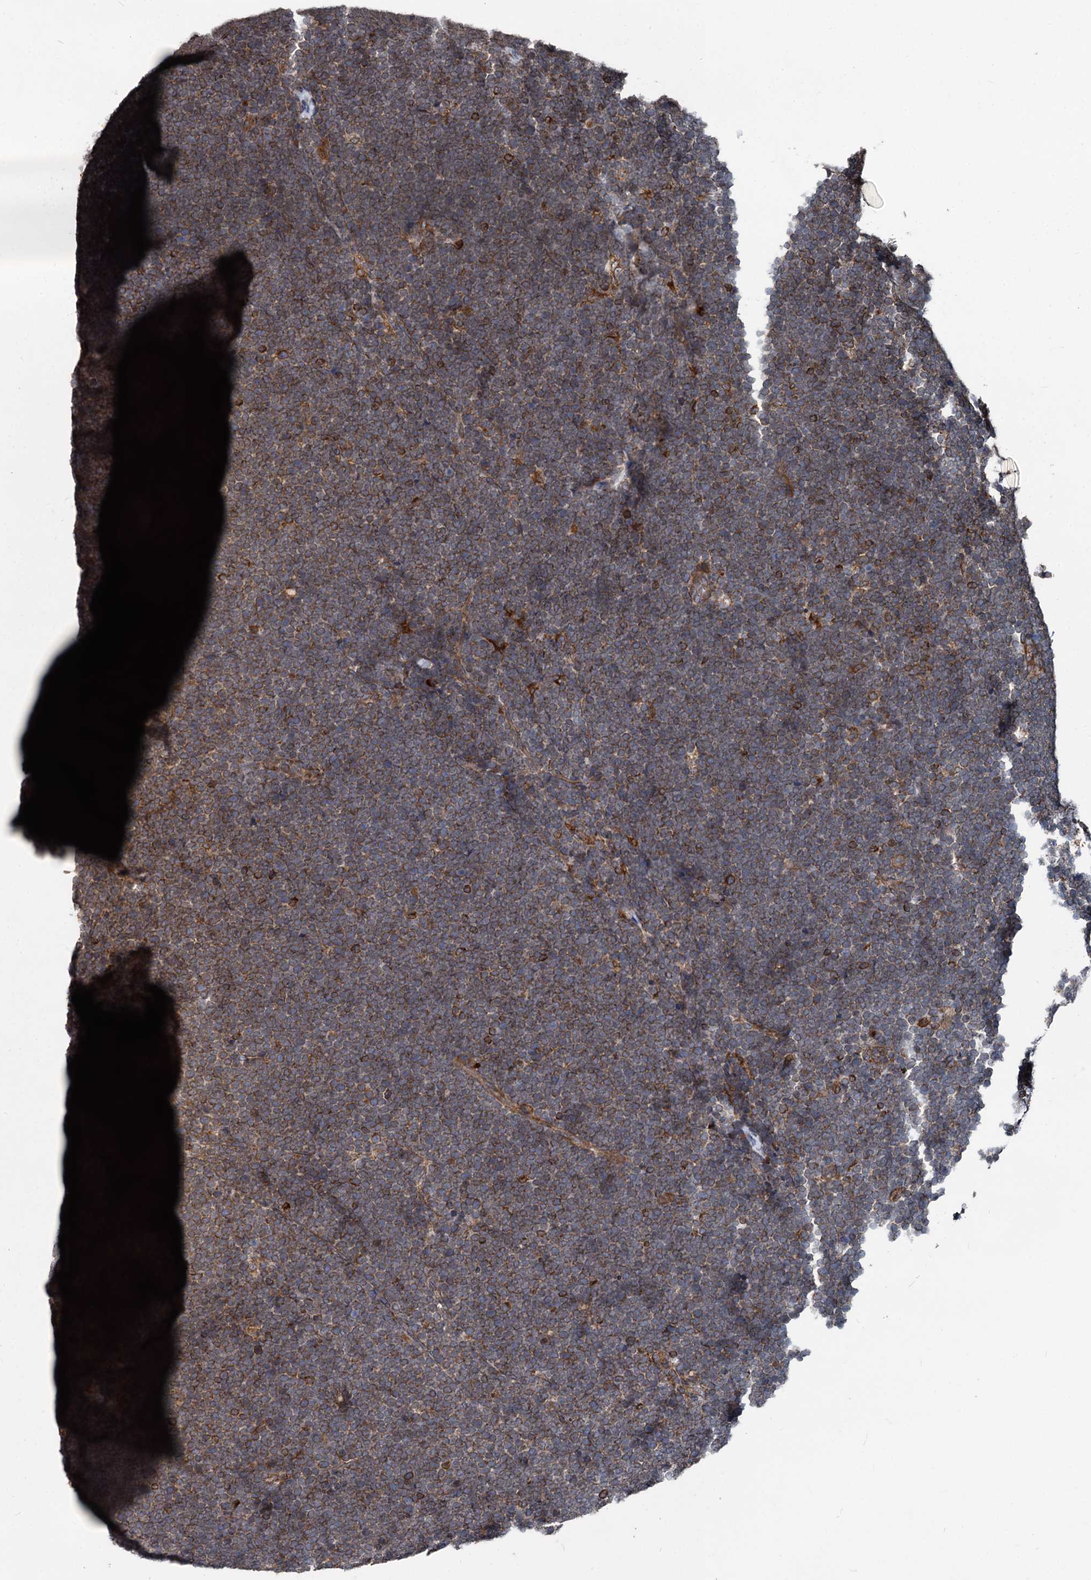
{"staining": {"intensity": "strong", "quantity": ">75%", "location": "cytoplasmic/membranous"}, "tissue": "lymphoma", "cell_type": "Tumor cells", "image_type": "cancer", "snomed": [{"axis": "morphology", "description": "Malignant lymphoma, non-Hodgkin's type, High grade"}, {"axis": "topography", "description": "Lymph node"}], "caption": "Protein expression analysis of human lymphoma reveals strong cytoplasmic/membranous staining in approximately >75% of tumor cells.", "gene": "STIM1", "patient": {"sex": "male", "age": 13}}